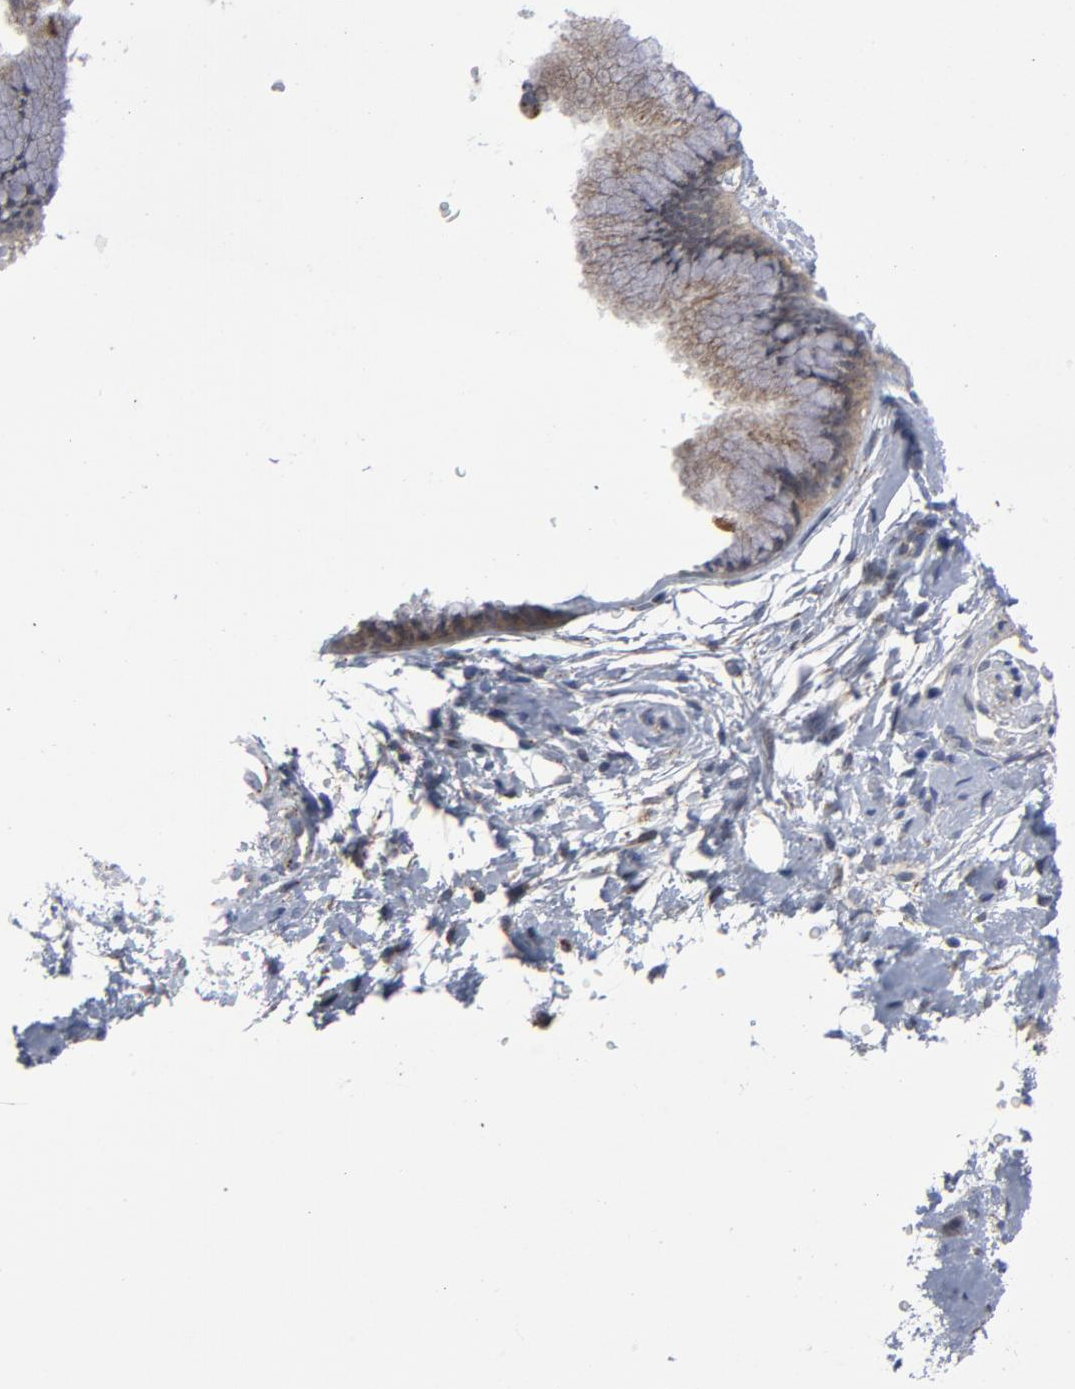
{"staining": {"intensity": "moderate", "quantity": "<25%", "location": "cytoplasmic/membranous"}, "tissue": "cervix", "cell_type": "Glandular cells", "image_type": "normal", "snomed": [{"axis": "morphology", "description": "Normal tissue, NOS"}, {"axis": "topography", "description": "Cervix"}], "caption": "Cervix was stained to show a protein in brown. There is low levels of moderate cytoplasmic/membranous staining in approximately <25% of glandular cells. The staining is performed using DAB brown chromogen to label protein expression. The nuclei are counter-stained blue using hematoxylin.", "gene": "AKT2", "patient": {"sex": "female", "age": 39}}